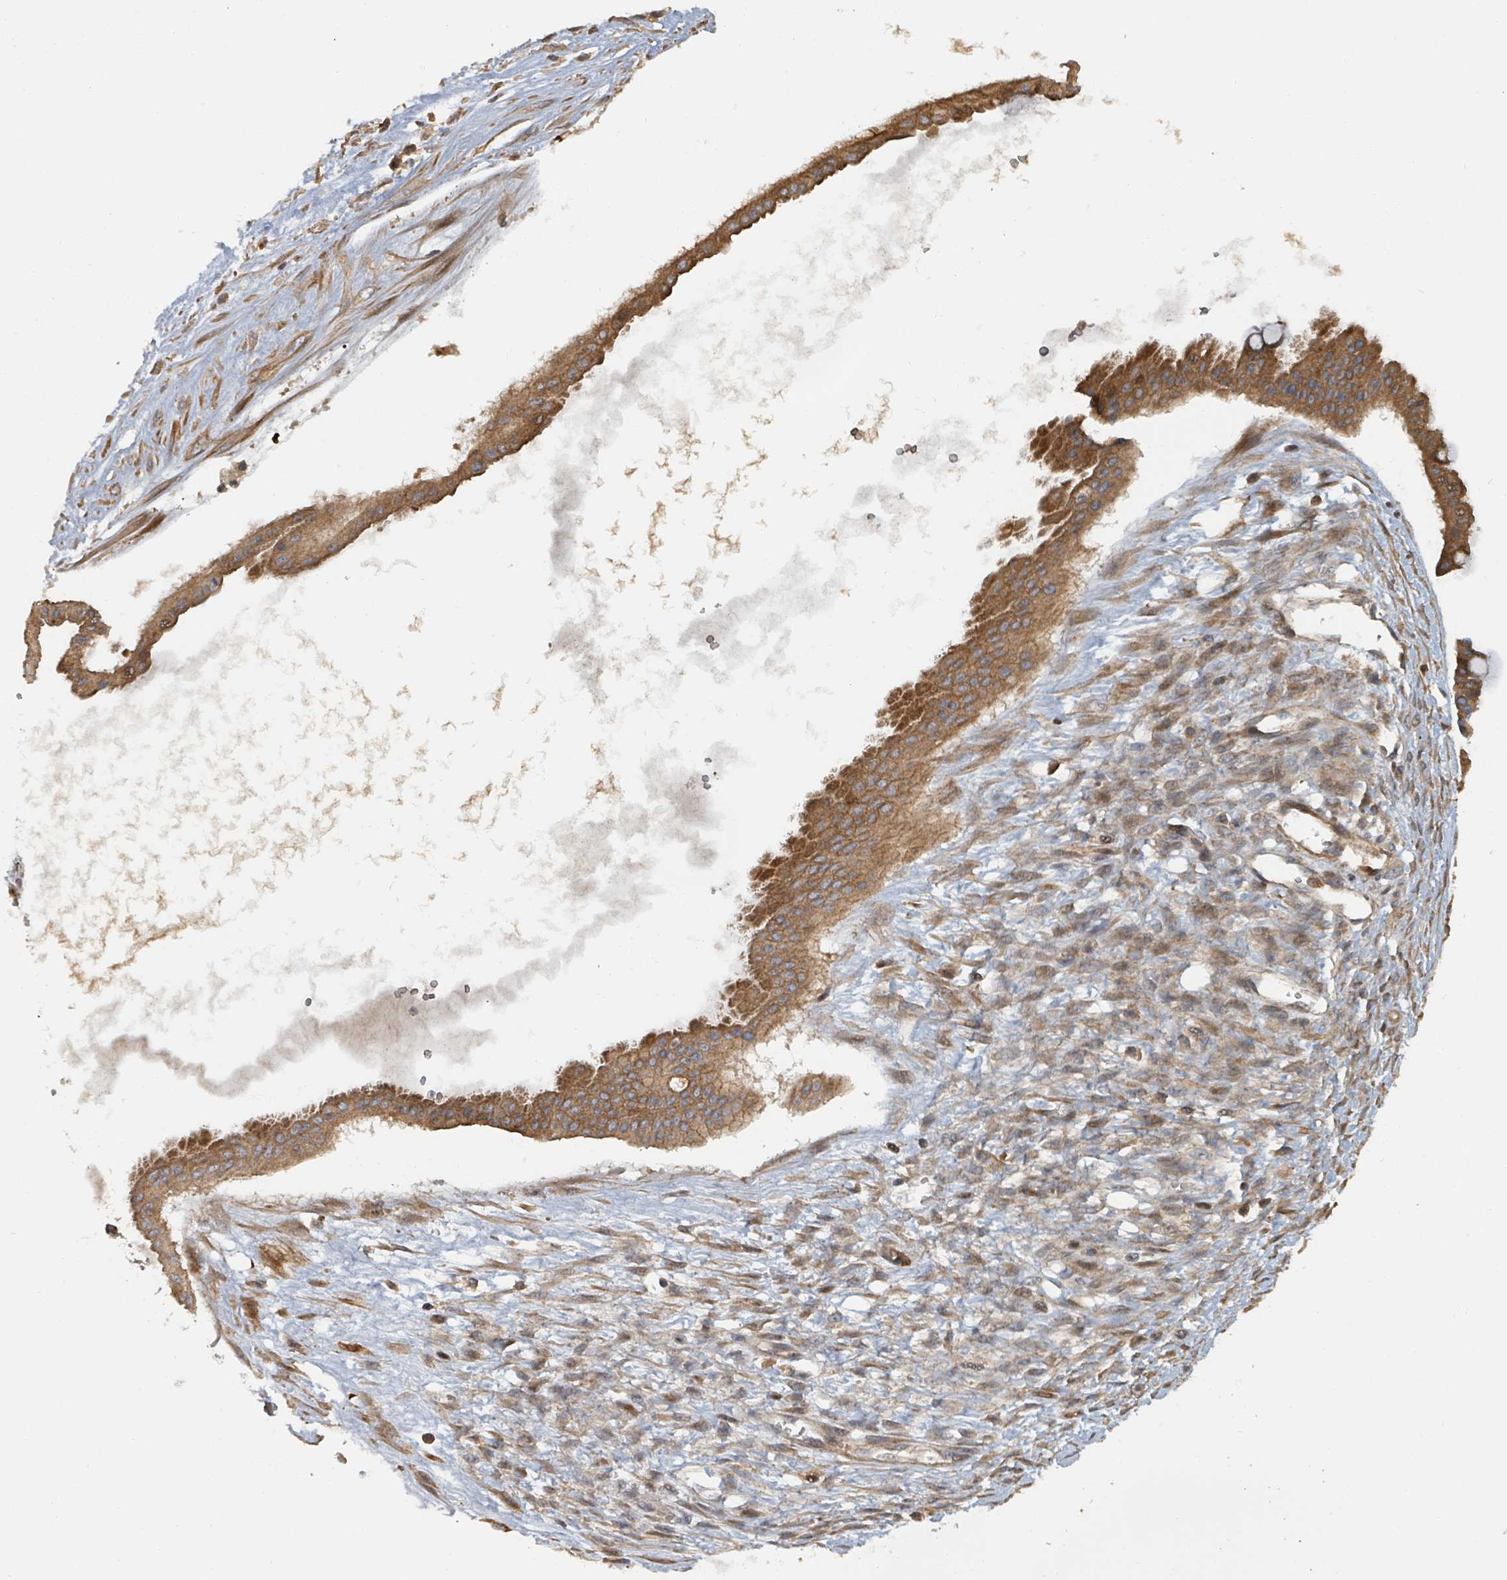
{"staining": {"intensity": "moderate", "quantity": ">75%", "location": "cytoplasmic/membranous"}, "tissue": "ovarian cancer", "cell_type": "Tumor cells", "image_type": "cancer", "snomed": [{"axis": "morphology", "description": "Cystadenocarcinoma, mucinous, NOS"}, {"axis": "topography", "description": "Ovary"}], "caption": "Immunohistochemistry (IHC) (DAB (3,3'-diaminobenzidine)) staining of human ovarian mucinous cystadenocarcinoma demonstrates moderate cytoplasmic/membranous protein positivity in about >75% of tumor cells.", "gene": "DPM1", "patient": {"sex": "female", "age": 73}}